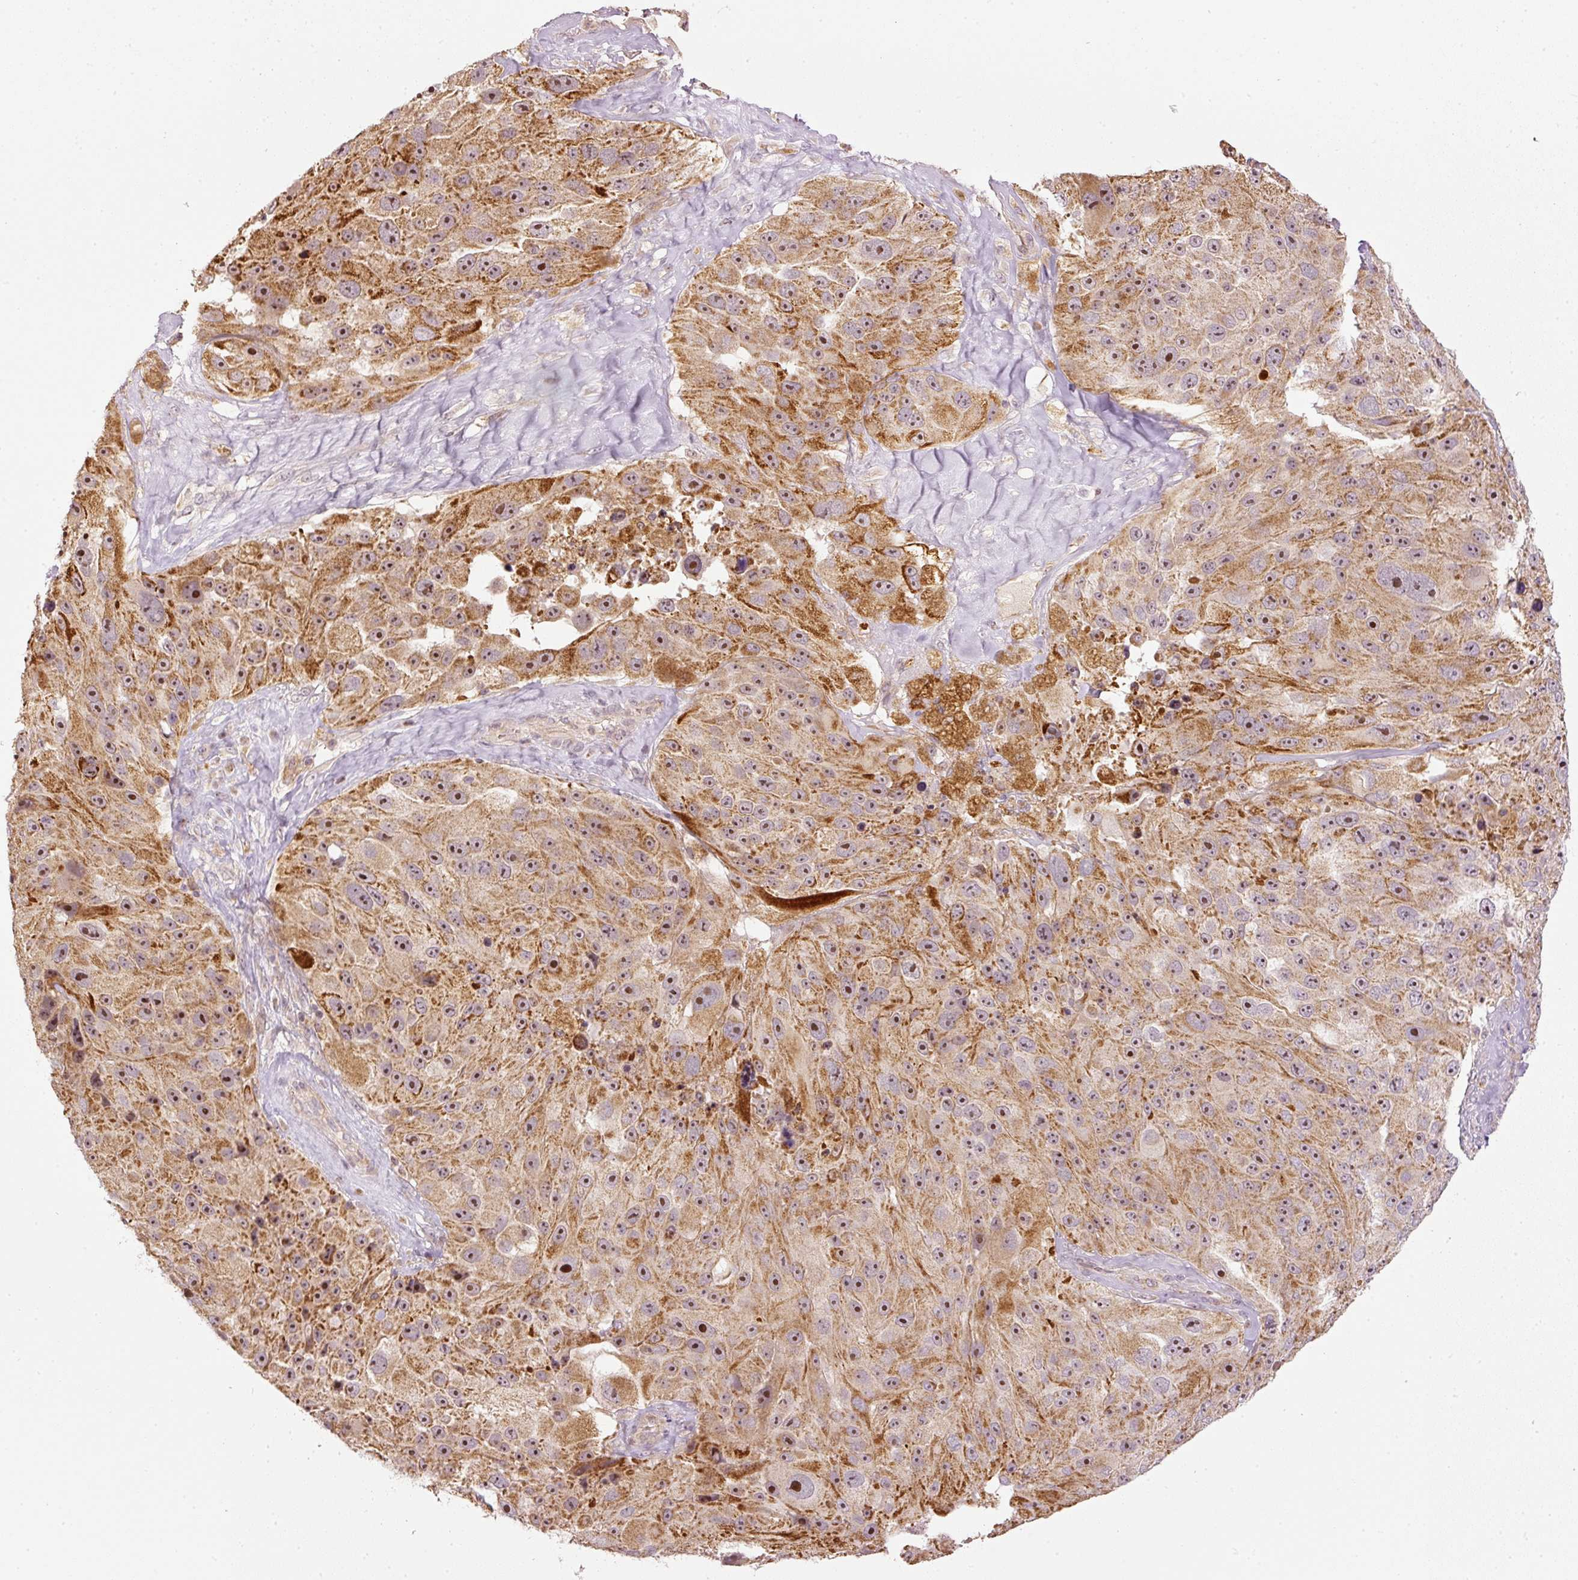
{"staining": {"intensity": "moderate", "quantity": ">75%", "location": "cytoplasmic/membranous,nuclear"}, "tissue": "melanoma", "cell_type": "Tumor cells", "image_type": "cancer", "snomed": [{"axis": "morphology", "description": "Malignant melanoma, Metastatic site"}, {"axis": "topography", "description": "Lymph node"}], "caption": "A brown stain shows moderate cytoplasmic/membranous and nuclear expression of a protein in human melanoma tumor cells.", "gene": "CDC20B", "patient": {"sex": "male", "age": 62}}